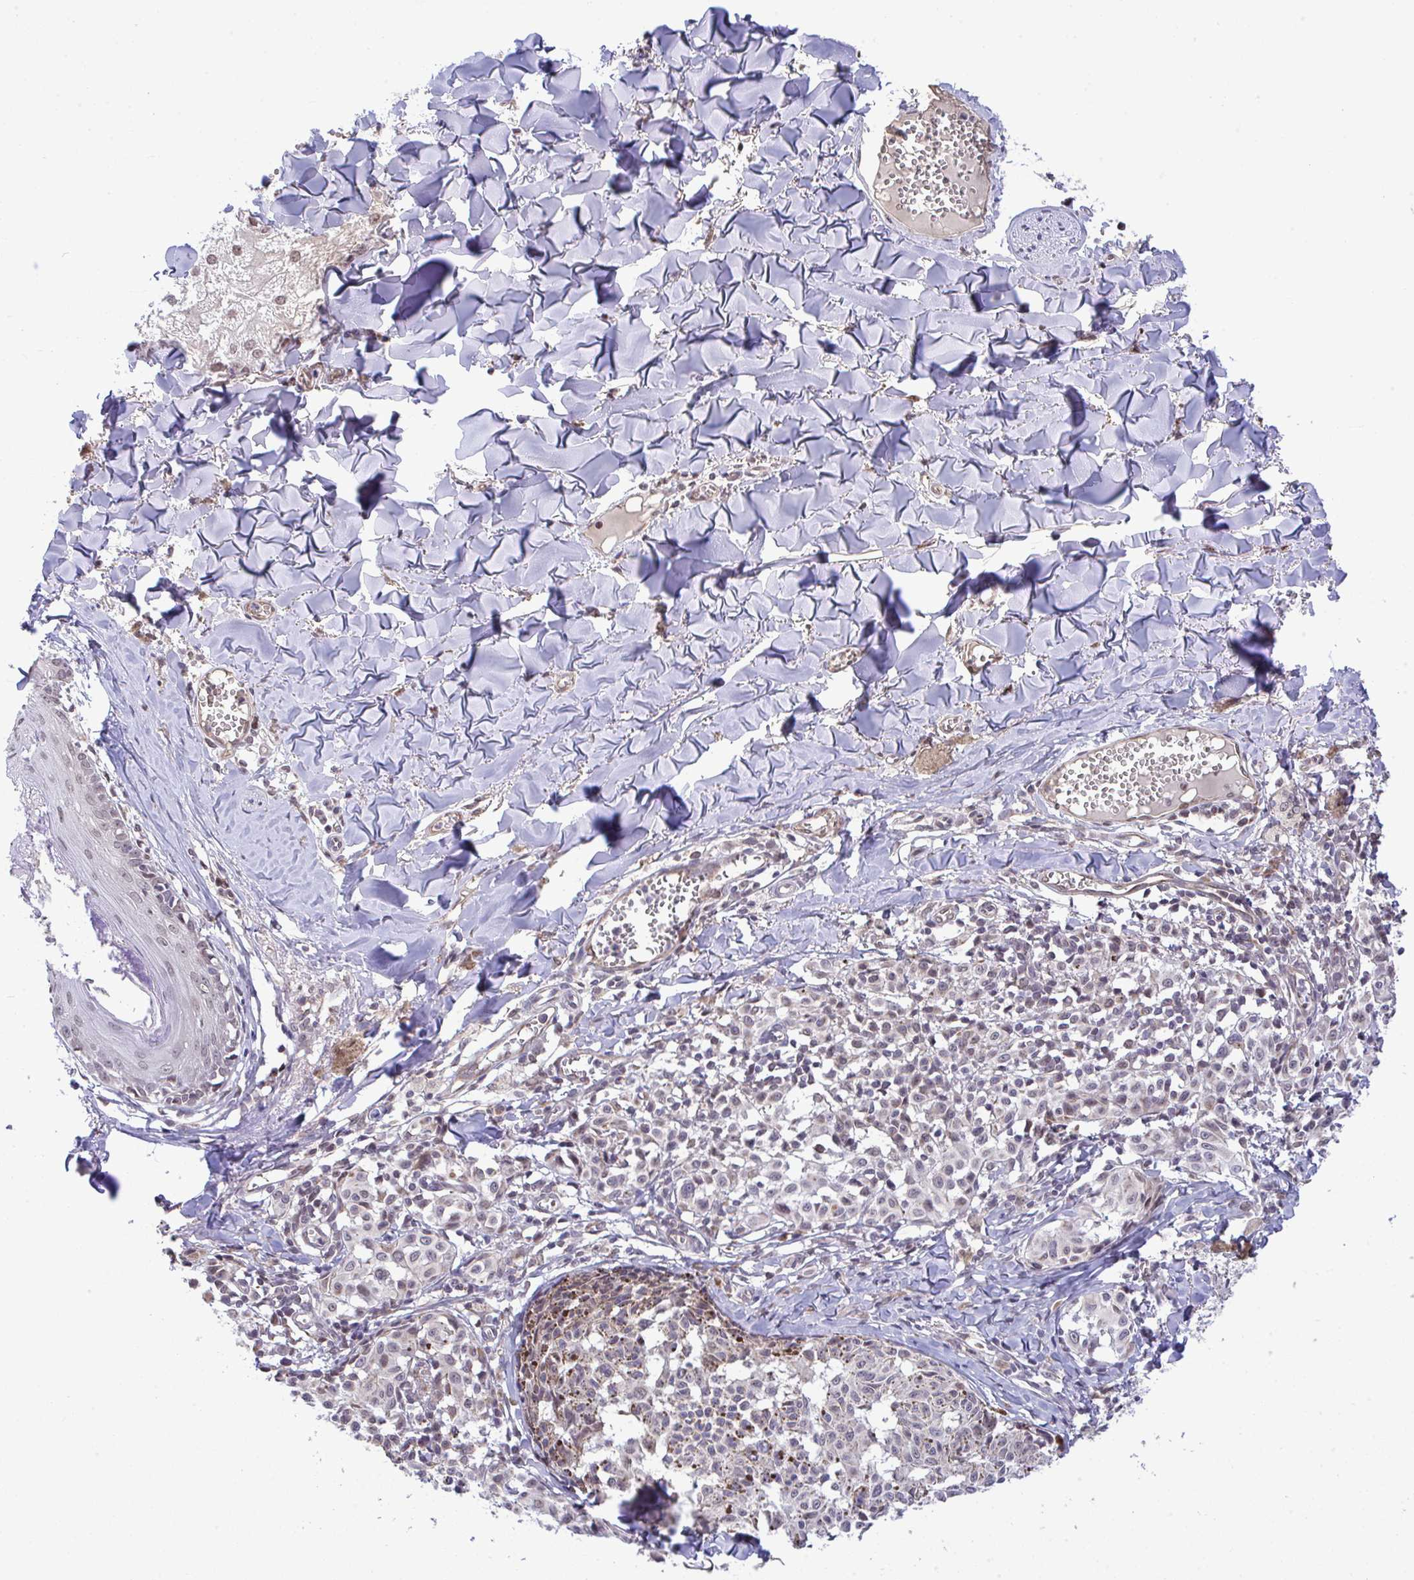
{"staining": {"intensity": "negative", "quantity": "none", "location": "none"}, "tissue": "melanoma", "cell_type": "Tumor cells", "image_type": "cancer", "snomed": [{"axis": "morphology", "description": "Malignant melanoma, NOS"}, {"axis": "topography", "description": "Skin"}], "caption": "The IHC micrograph has no significant expression in tumor cells of malignant melanoma tissue. (DAB immunohistochemistry, high magnification).", "gene": "C9orf64", "patient": {"sex": "female", "age": 43}}